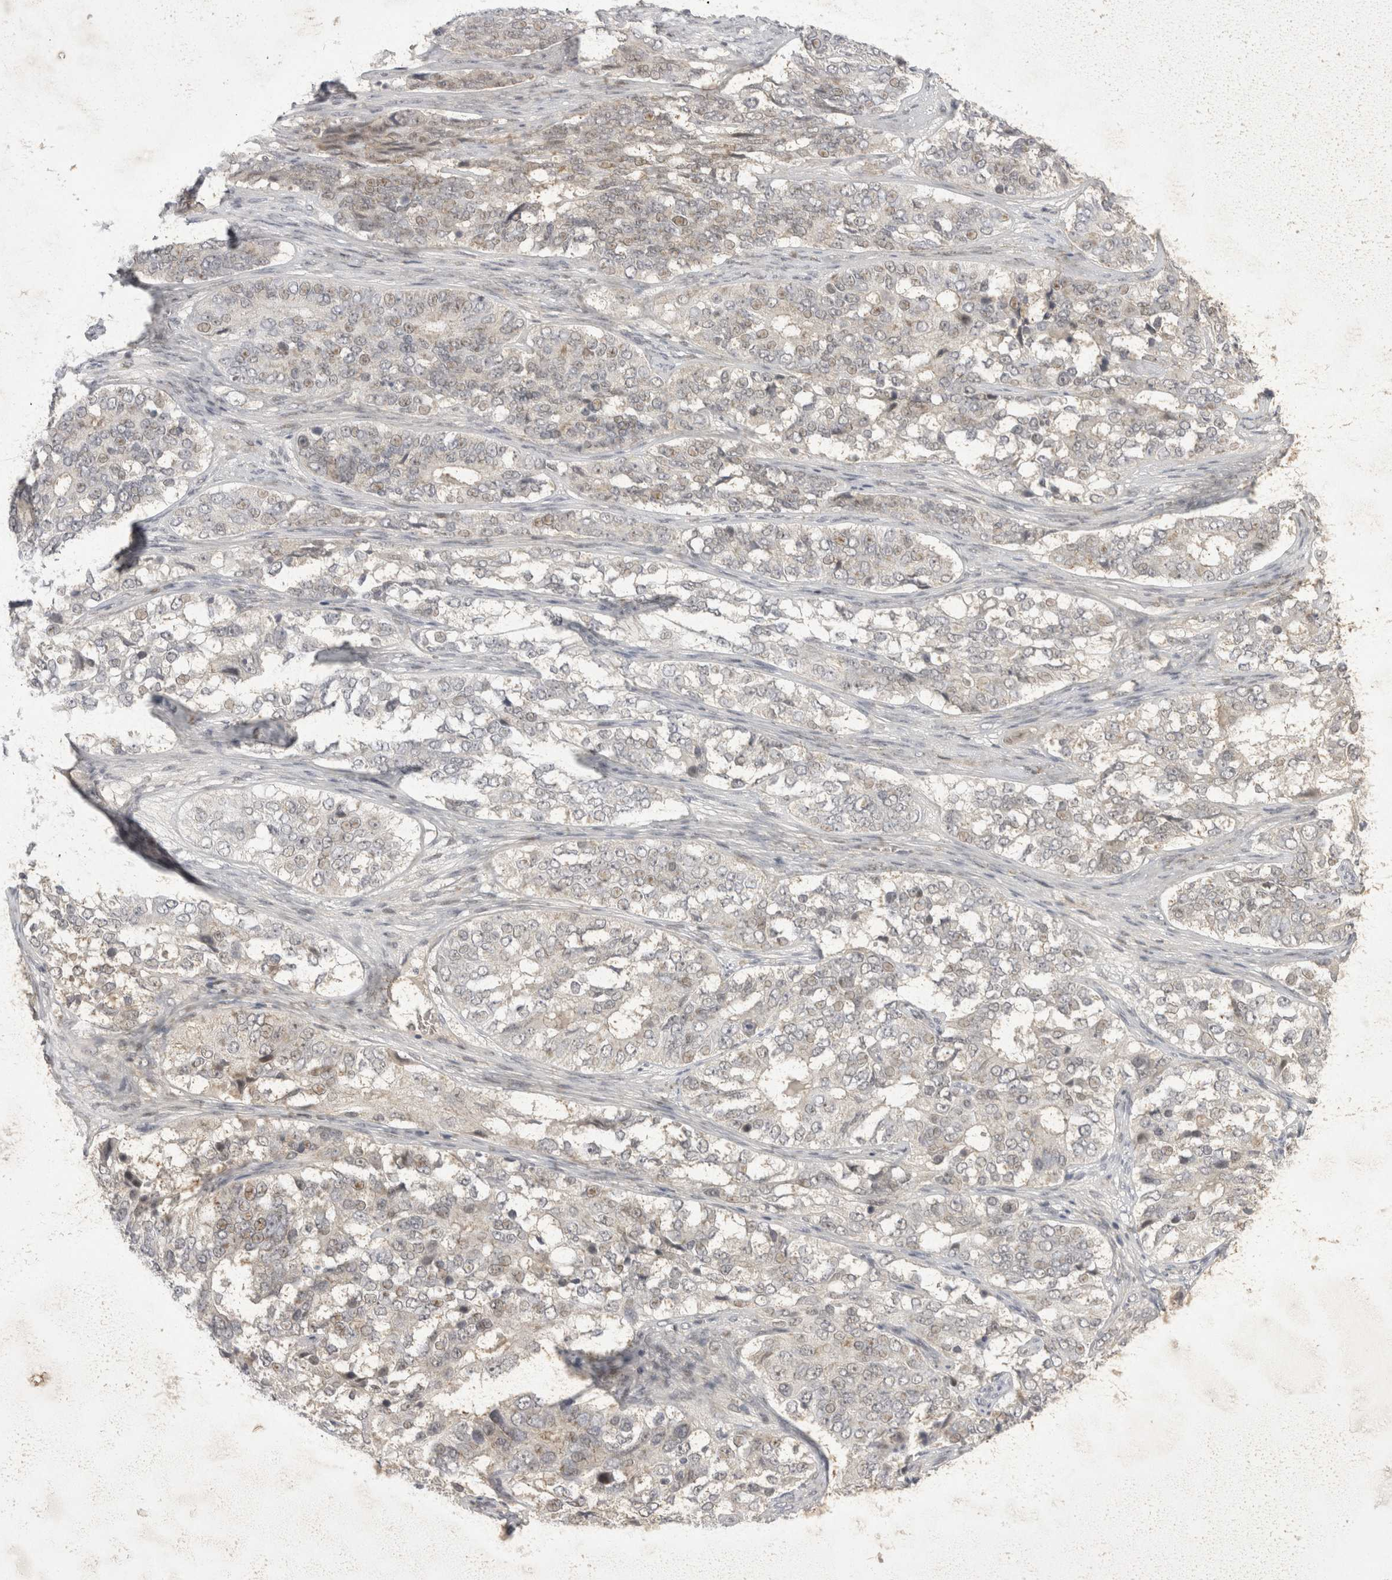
{"staining": {"intensity": "negative", "quantity": "none", "location": "none"}, "tissue": "ovarian cancer", "cell_type": "Tumor cells", "image_type": "cancer", "snomed": [{"axis": "morphology", "description": "Carcinoma, endometroid"}, {"axis": "topography", "description": "Ovary"}], "caption": "Immunohistochemistry photomicrograph of neoplastic tissue: endometroid carcinoma (ovarian) stained with DAB (3,3'-diaminobenzidine) reveals no significant protein staining in tumor cells.", "gene": "TOM1L2", "patient": {"sex": "female", "age": 51}}